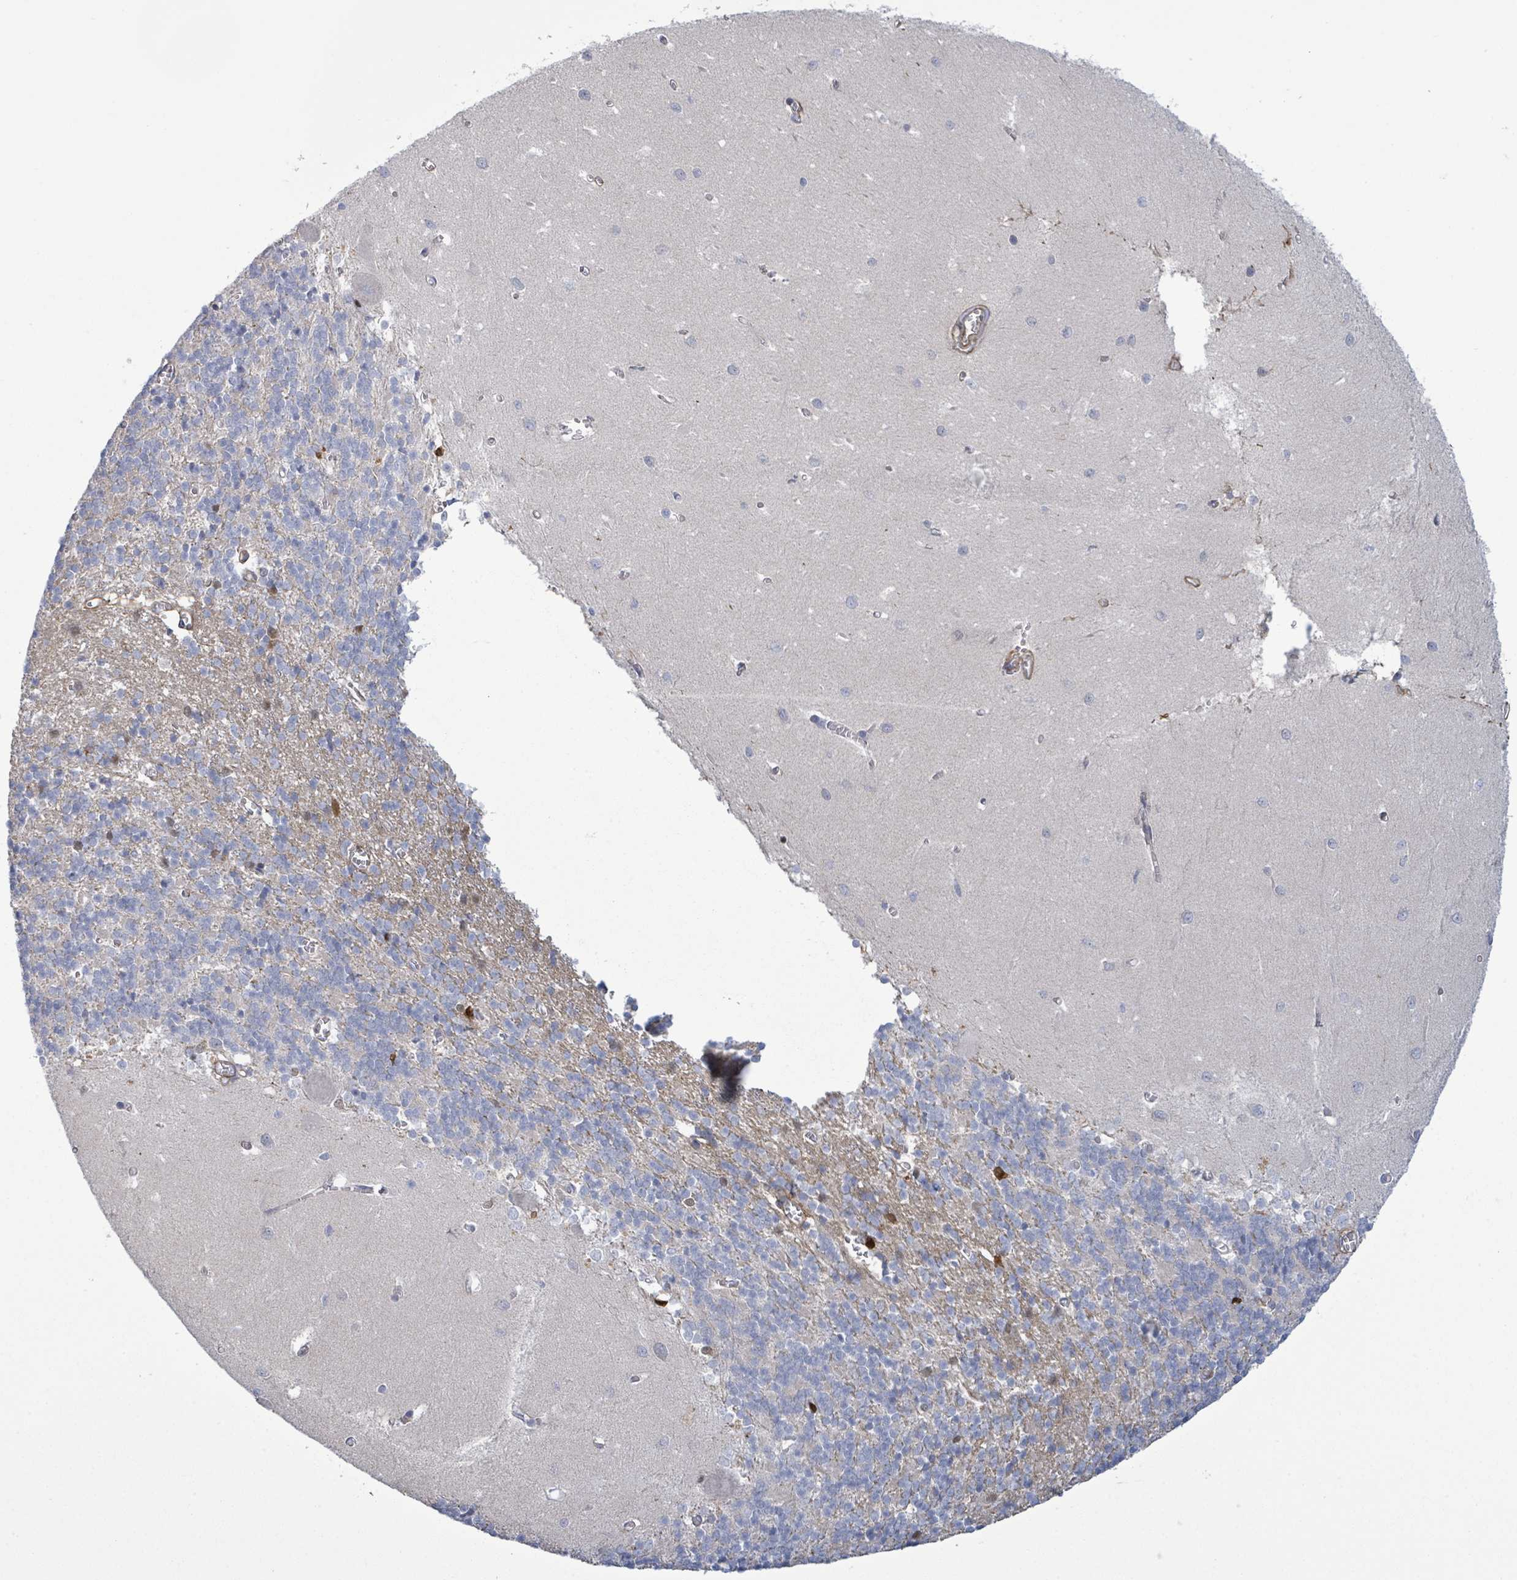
{"staining": {"intensity": "negative", "quantity": "none", "location": "none"}, "tissue": "cerebellum", "cell_type": "Cells in granular layer", "image_type": "normal", "snomed": [{"axis": "morphology", "description": "Normal tissue, NOS"}, {"axis": "topography", "description": "Cerebellum"}], "caption": "The photomicrograph displays no staining of cells in granular layer in benign cerebellum.", "gene": "COL13A1", "patient": {"sex": "male", "age": 37}}